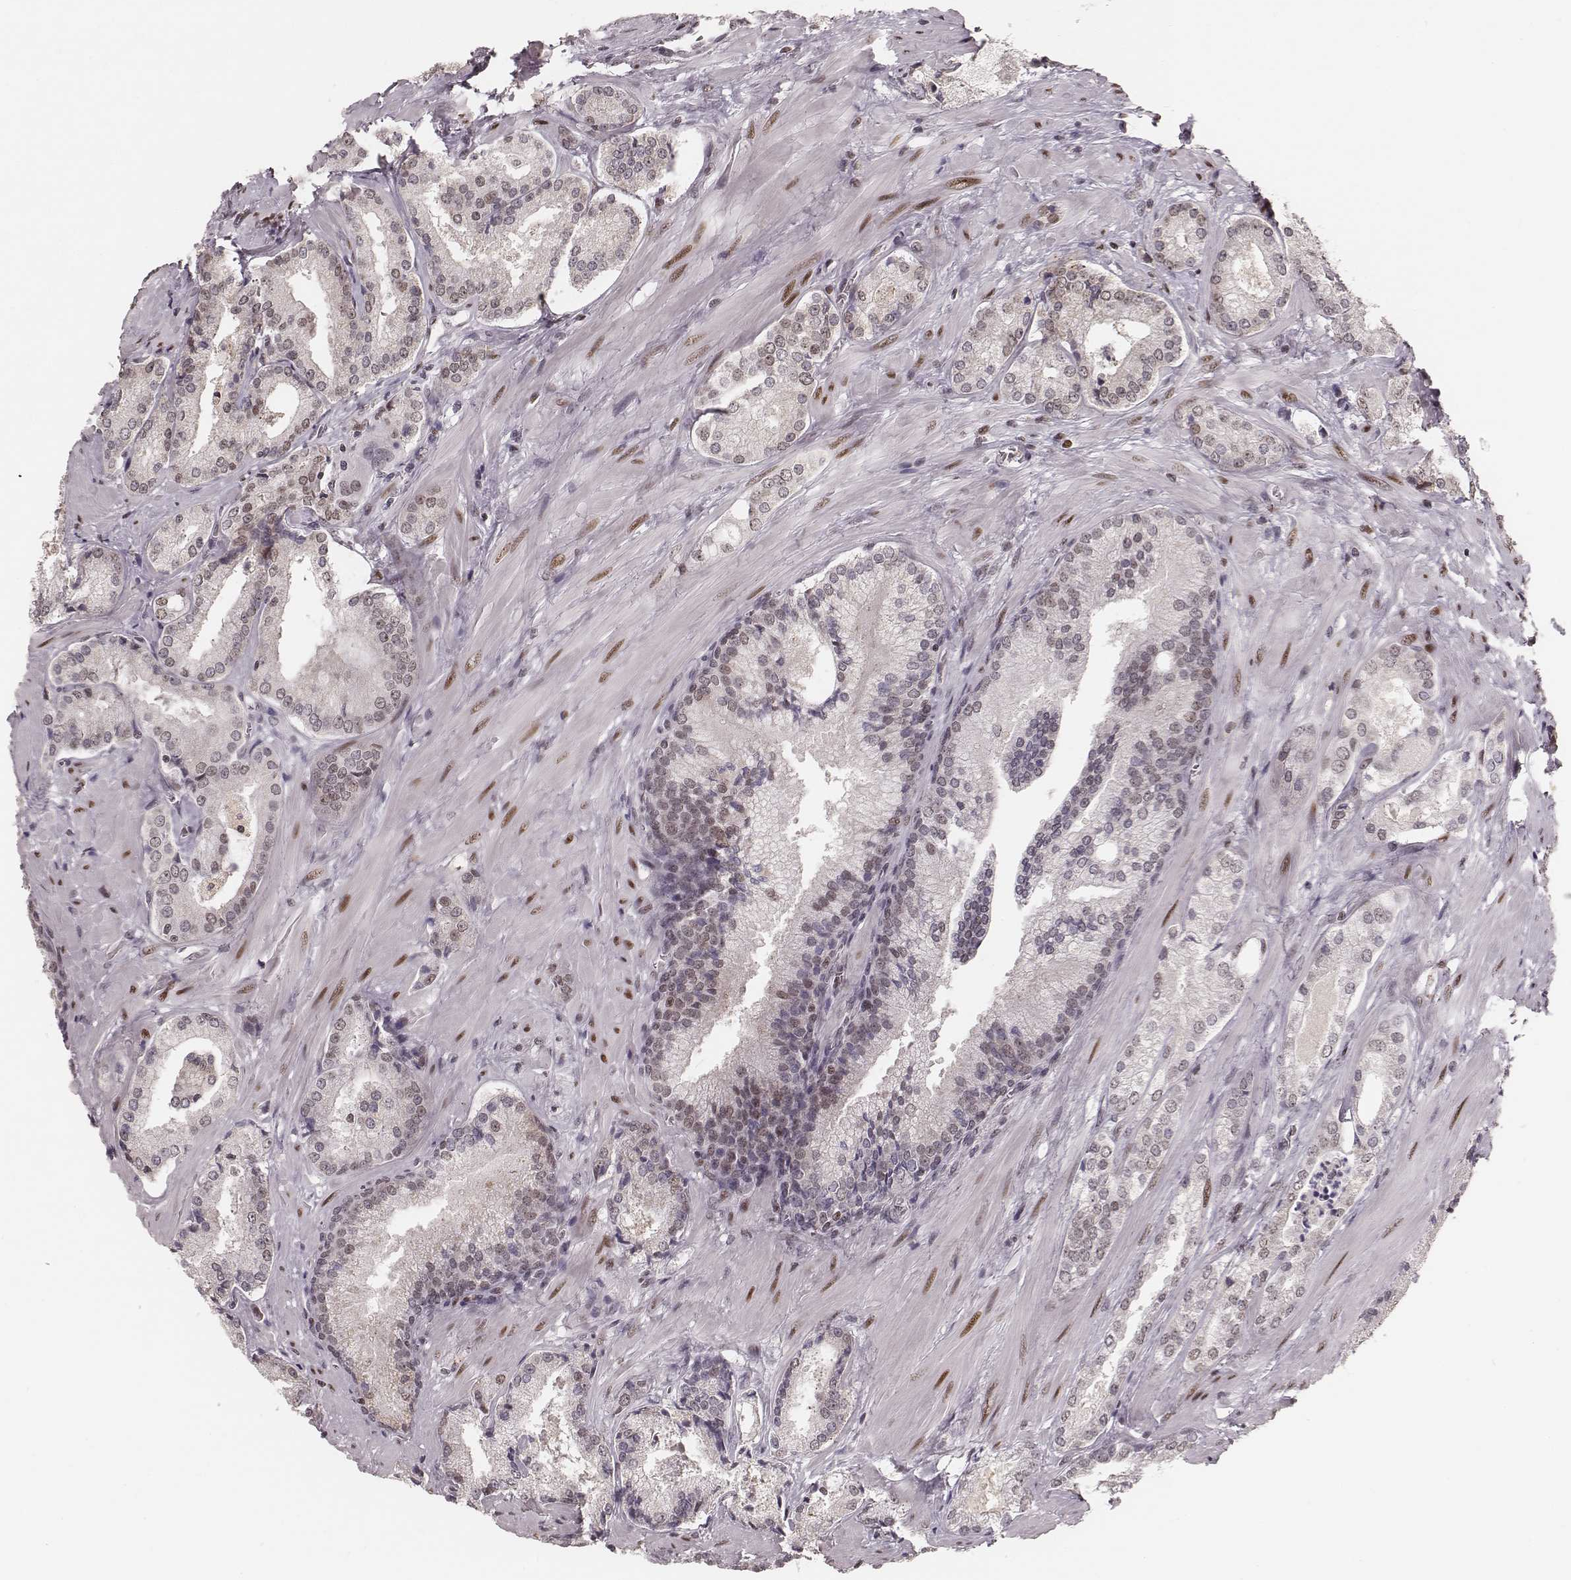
{"staining": {"intensity": "moderate", "quantity": "<25%", "location": "nuclear"}, "tissue": "prostate cancer", "cell_type": "Tumor cells", "image_type": "cancer", "snomed": [{"axis": "morphology", "description": "Adenocarcinoma, Low grade"}, {"axis": "topography", "description": "Prostate"}], "caption": "Brown immunohistochemical staining in human prostate adenocarcinoma (low-grade) exhibits moderate nuclear positivity in about <25% of tumor cells.", "gene": "PARP1", "patient": {"sex": "male", "age": 56}}